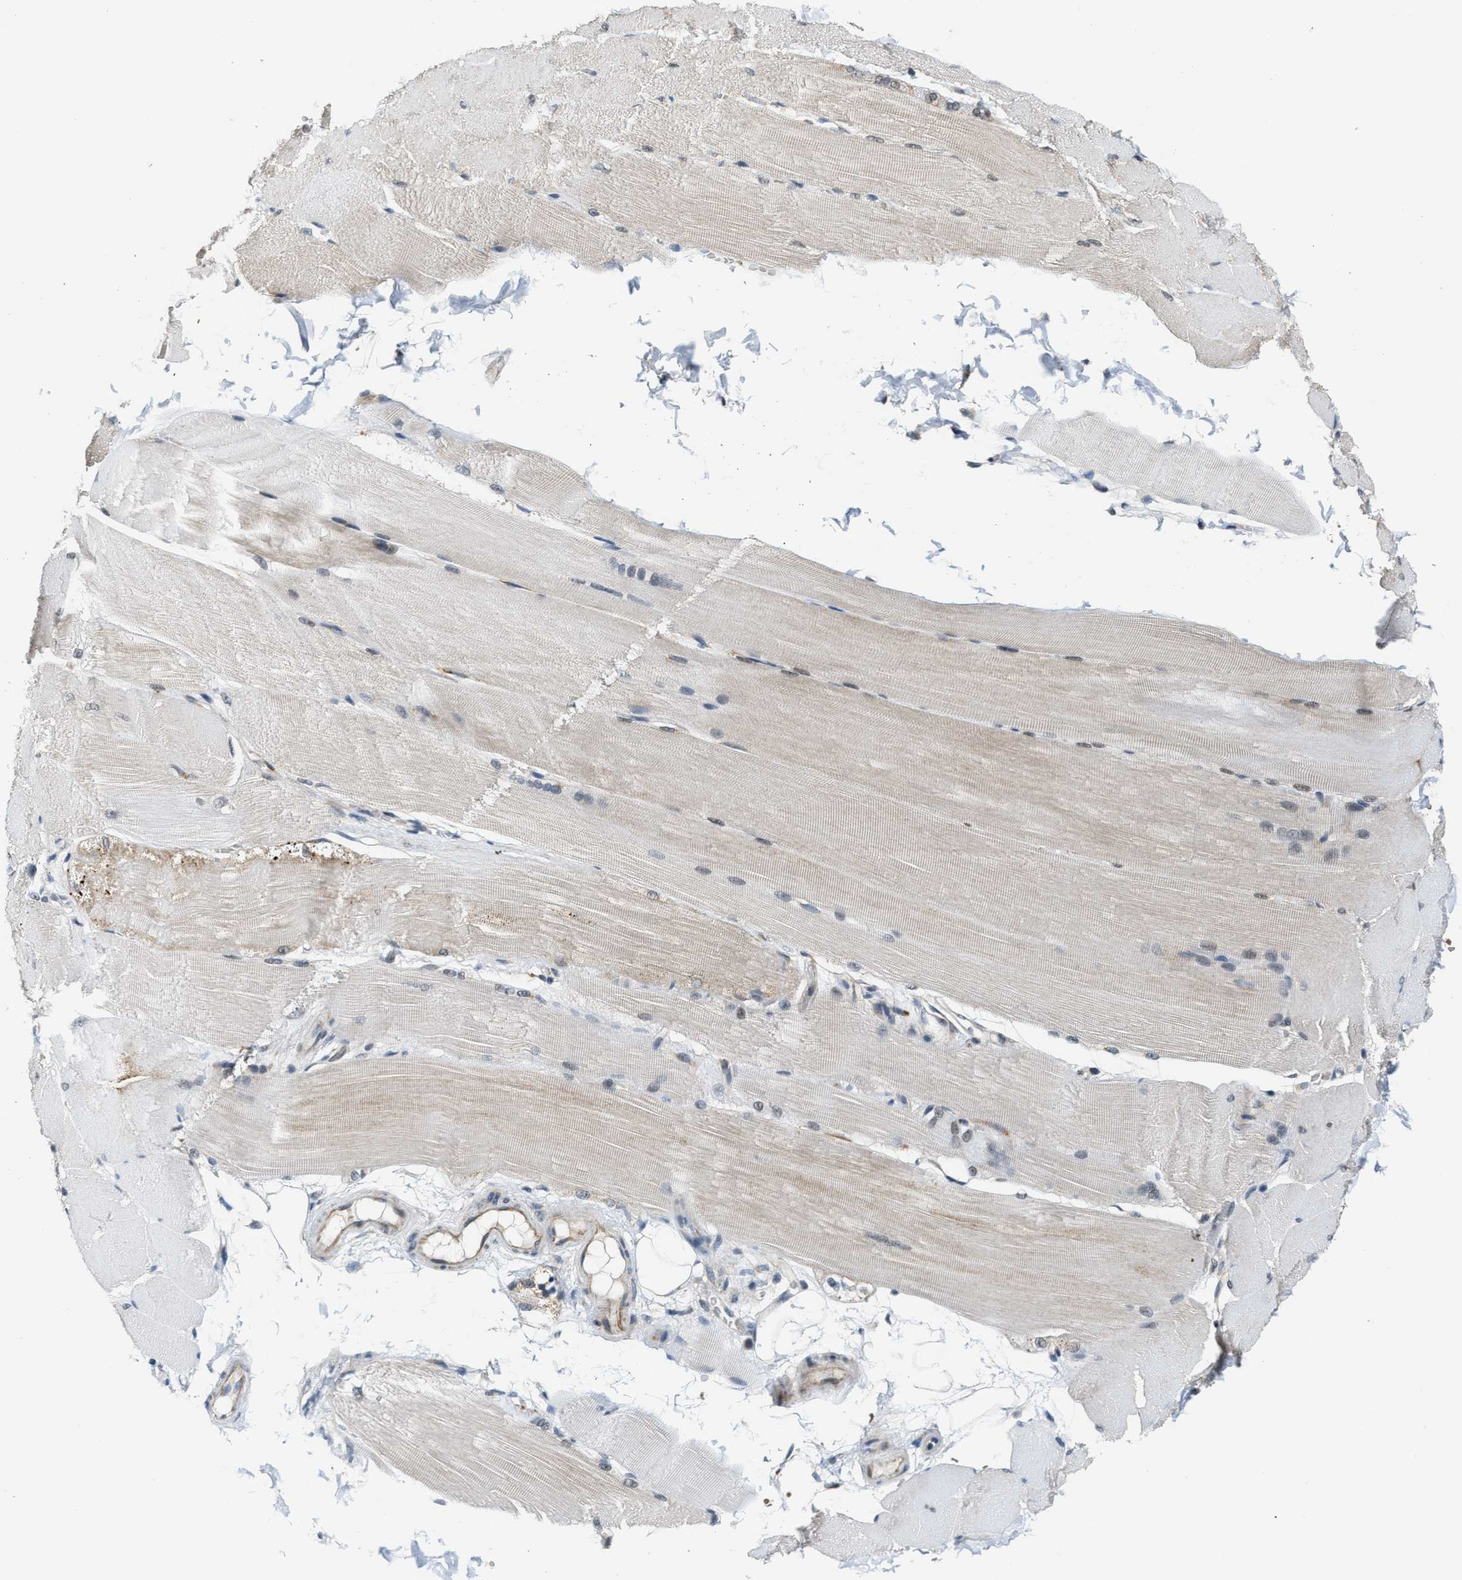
{"staining": {"intensity": "weak", "quantity": "<25%", "location": "cytoplasmic/membranous"}, "tissue": "skeletal muscle", "cell_type": "Myocytes", "image_type": "normal", "snomed": [{"axis": "morphology", "description": "Normal tissue, NOS"}, {"axis": "topography", "description": "Skin"}, {"axis": "topography", "description": "Skeletal muscle"}], "caption": "Protein analysis of normal skeletal muscle exhibits no significant staining in myocytes.", "gene": "KIF24", "patient": {"sex": "male", "age": 83}}